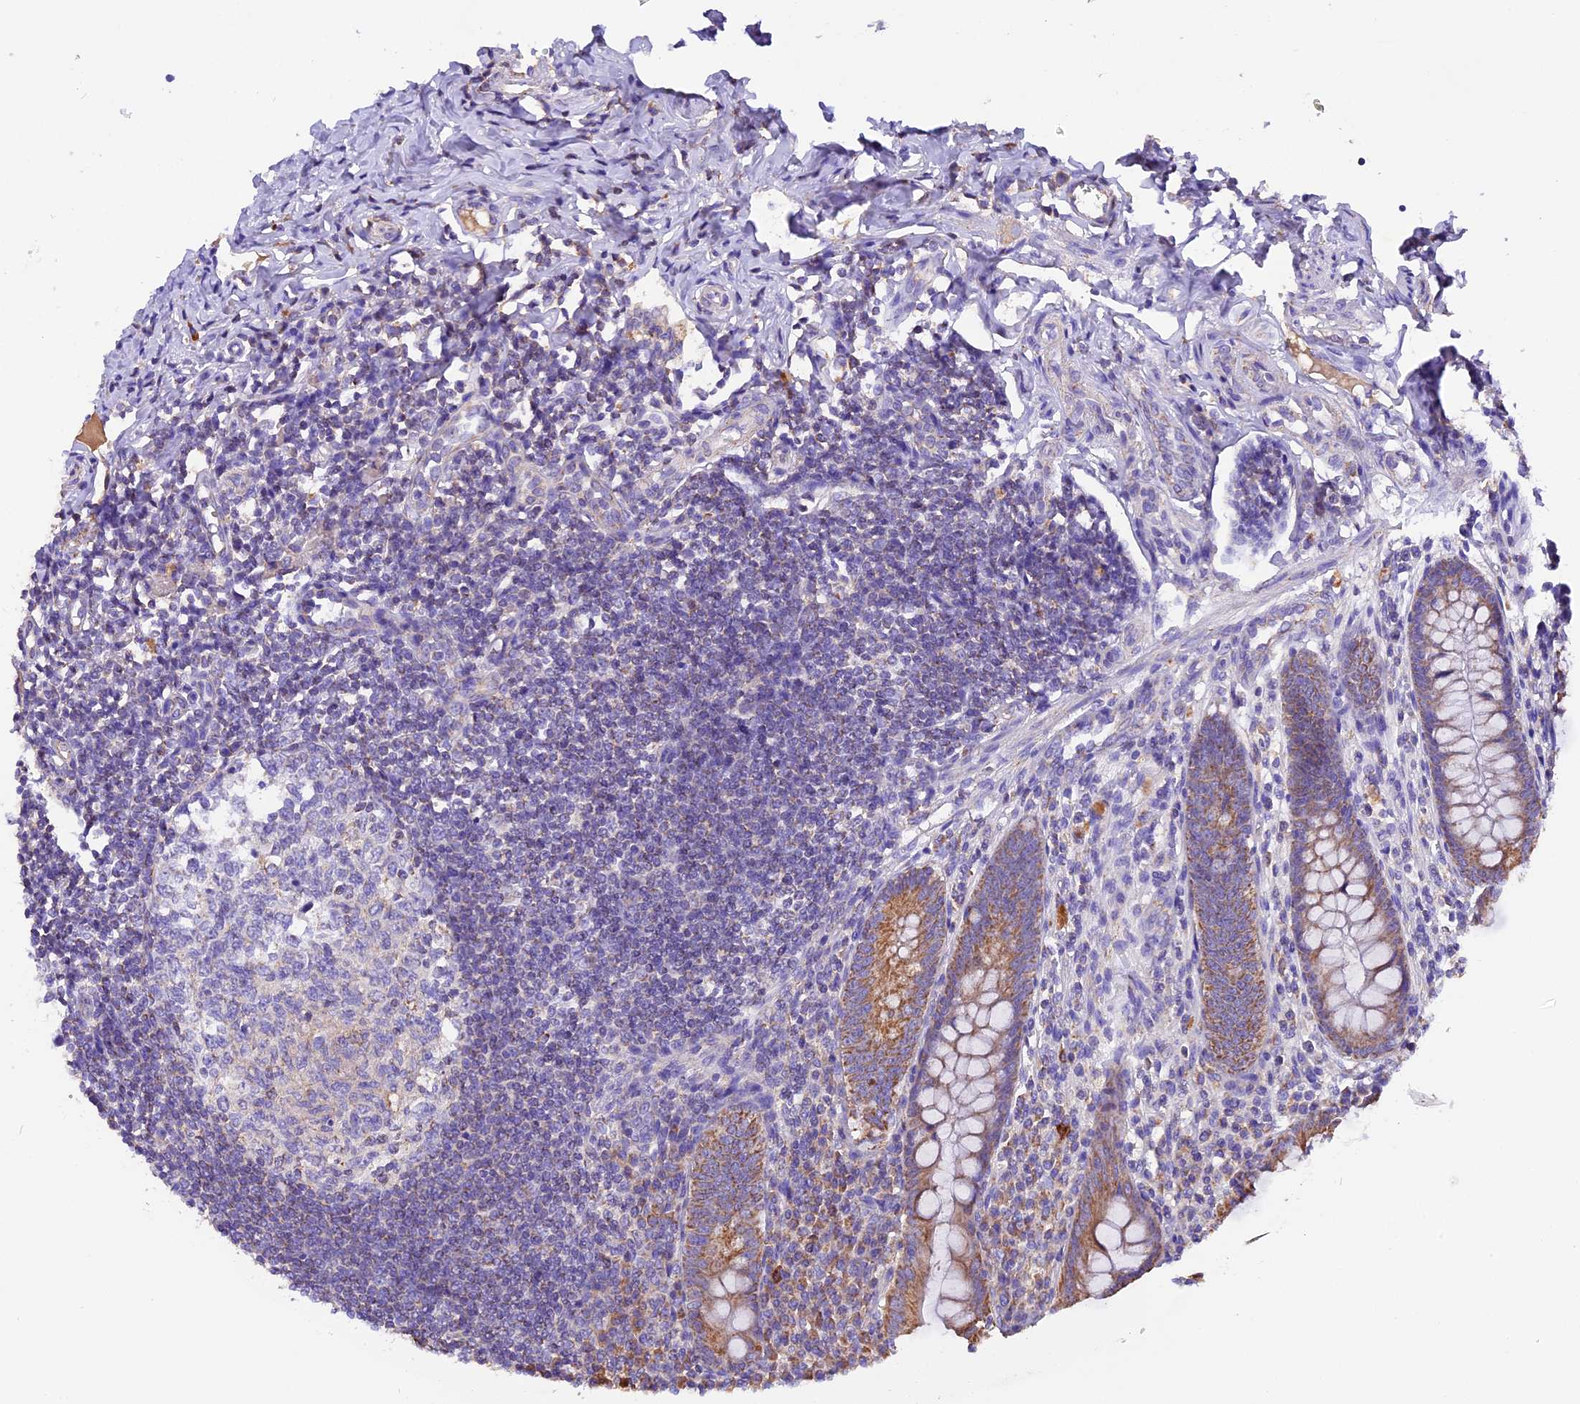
{"staining": {"intensity": "moderate", "quantity": ">75%", "location": "cytoplasmic/membranous"}, "tissue": "appendix", "cell_type": "Glandular cells", "image_type": "normal", "snomed": [{"axis": "morphology", "description": "Normal tissue, NOS"}, {"axis": "topography", "description": "Appendix"}], "caption": "Immunohistochemistry image of unremarkable appendix stained for a protein (brown), which displays medium levels of moderate cytoplasmic/membranous positivity in approximately >75% of glandular cells.", "gene": "SIX5", "patient": {"sex": "female", "age": 33}}